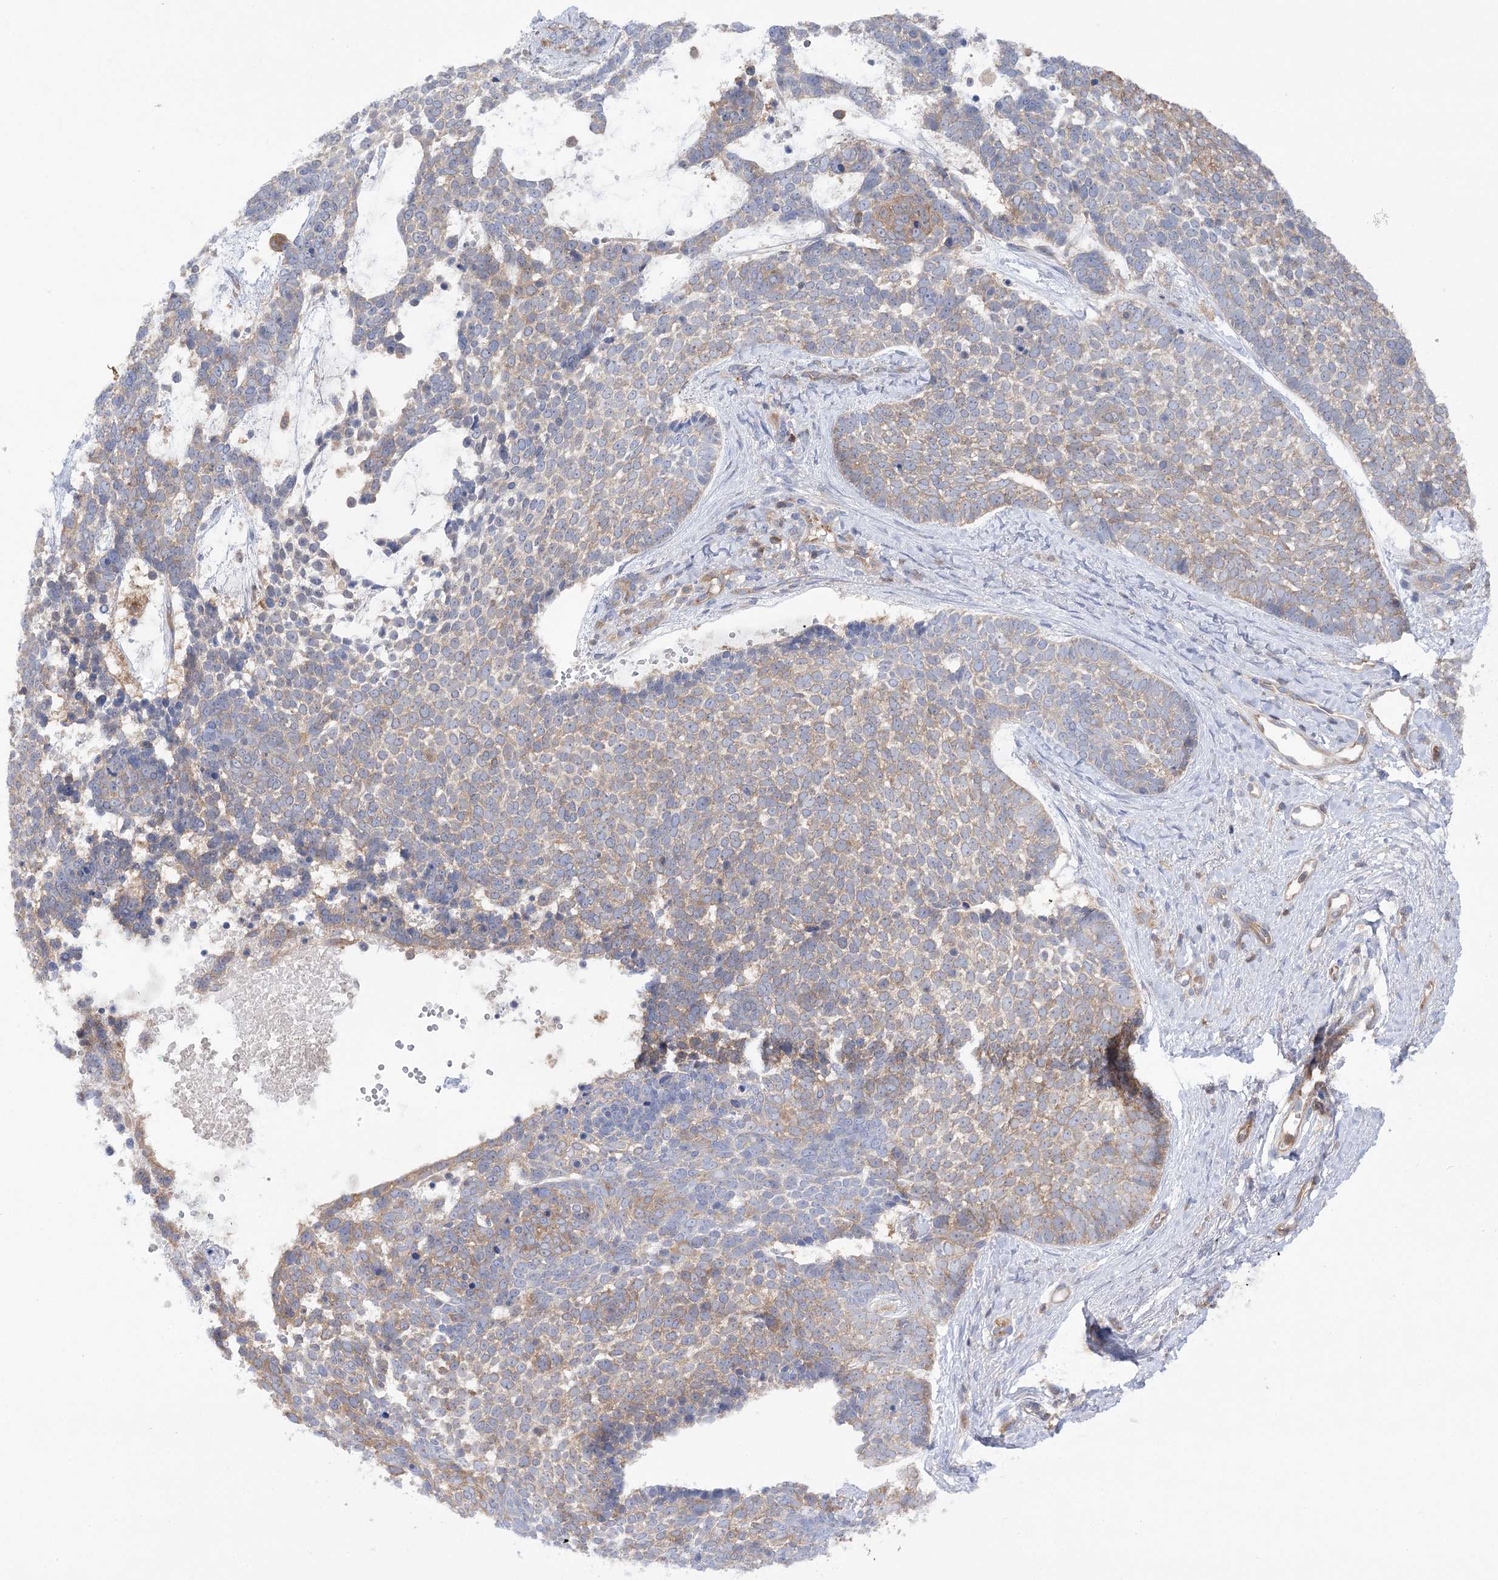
{"staining": {"intensity": "weak", "quantity": "25%-75%", "location": "cytoplasmic/membranous"}, "tissue": "skin cancer", "cell_type": "Tumor cells", "image_type": "cancer", "snomed": [{"axis": "morphology", "description": "Basal cell carcinoma"}, {"axis": "topography", "description": "Skin"}], "caption": "Immunohistochemical staining of skin basal cell carcinoma shows weak cytoplasmic/membranous protein staining in approximately 25%-75% of tumor cells. Nuclei are stained in blue.", "gene": "VPS37B", "patient": {"sex": "female", "age": 81}}